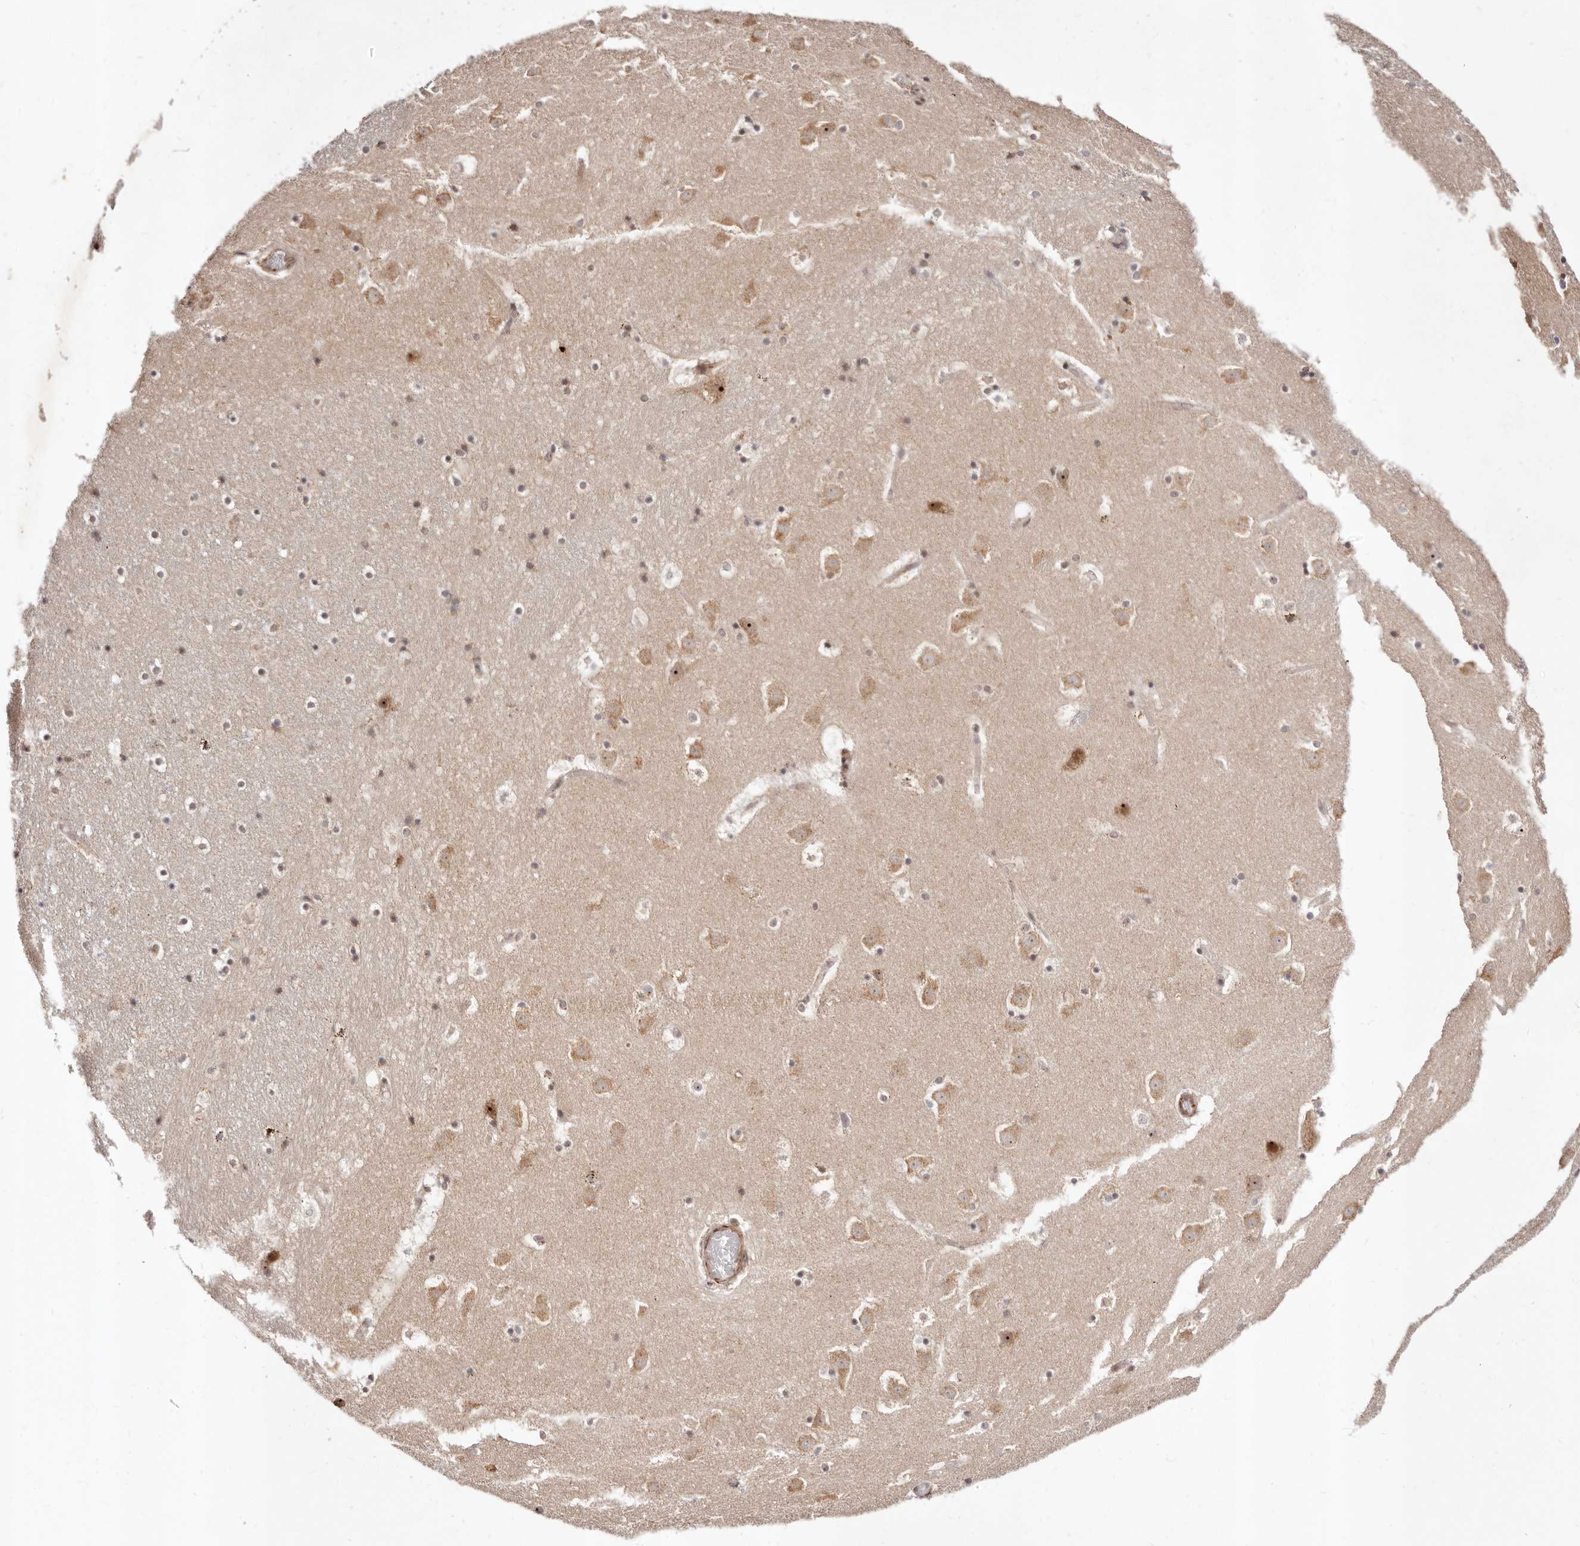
{"staining": {"intensity": "weak", "quantity": "<25%", "location": "nuclear"}, "tissue": "caudate", "cell_type": "Glial cells", "image_type": "normal", "snomed": [{"axis": "morphology", "description": "Normal tissue, NOS"}, {"axis": "topography", "description": "Lateral ventricle wall"}], "caption": "Glial cells show no significant protein expression in benign caudate.", "gene": "APOL6", "patient": {"sex": "male", "age": 45}}